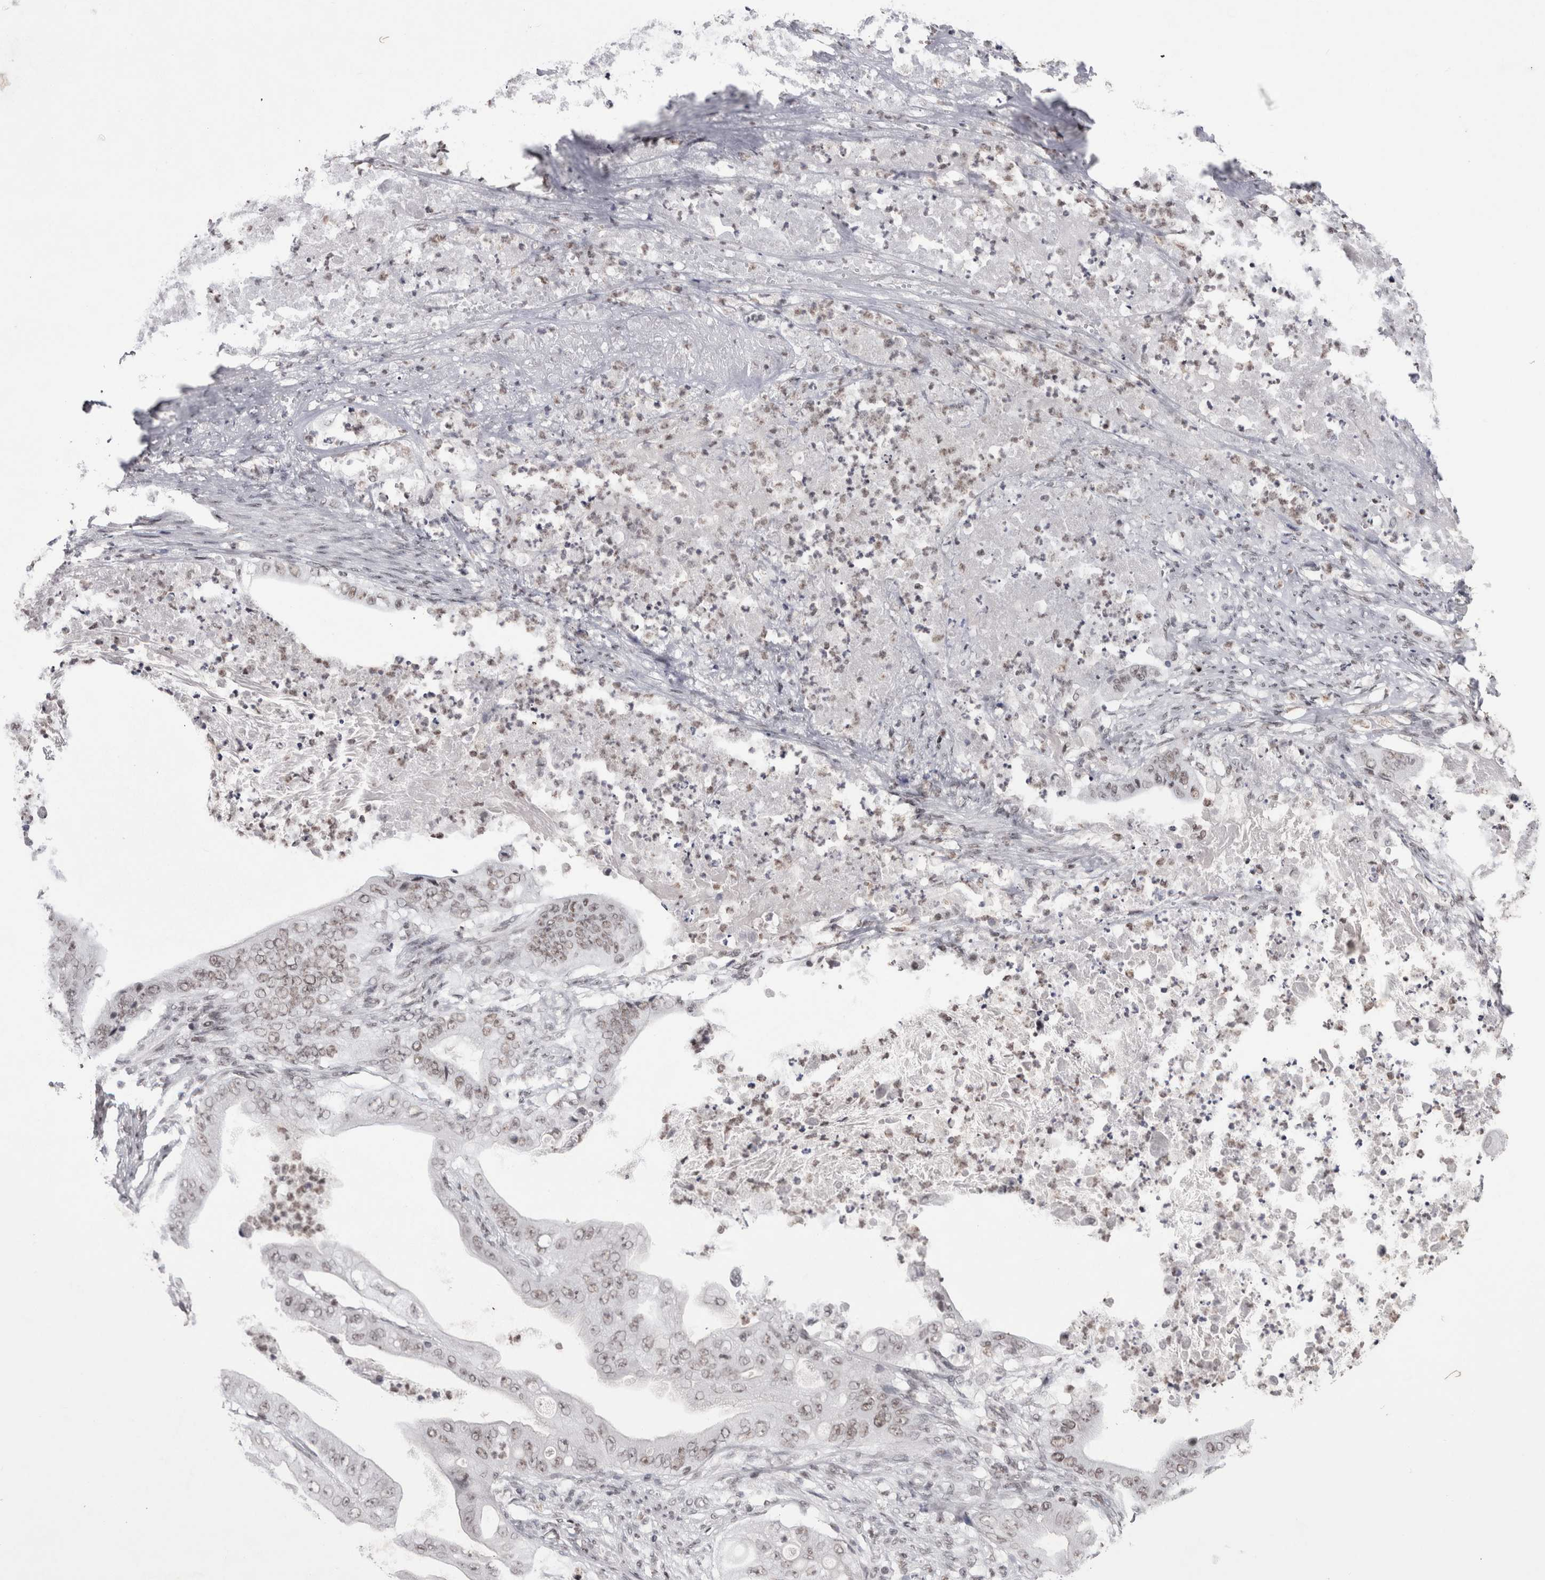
{"staining": {"intensity": "weak", "quantity": ">75%", "location": "nuclear"}, "tissue": "stomach cancer", "cell_type": "Tumor cells", "image_type": "cancer", "snomed": [{"axis": "morphology", "description": "Adenocarcinoma, NOS"}, {"axis": "topography", "description": "Stomach"}], "caption": "Stomach adenocarcinoma was stained to show a protein in brown. There is low levels of weak nuclear positivity in about >75% of tumor cells.", "gene": "SMC1A", "patient": {"sex": "female", "age": 73}}